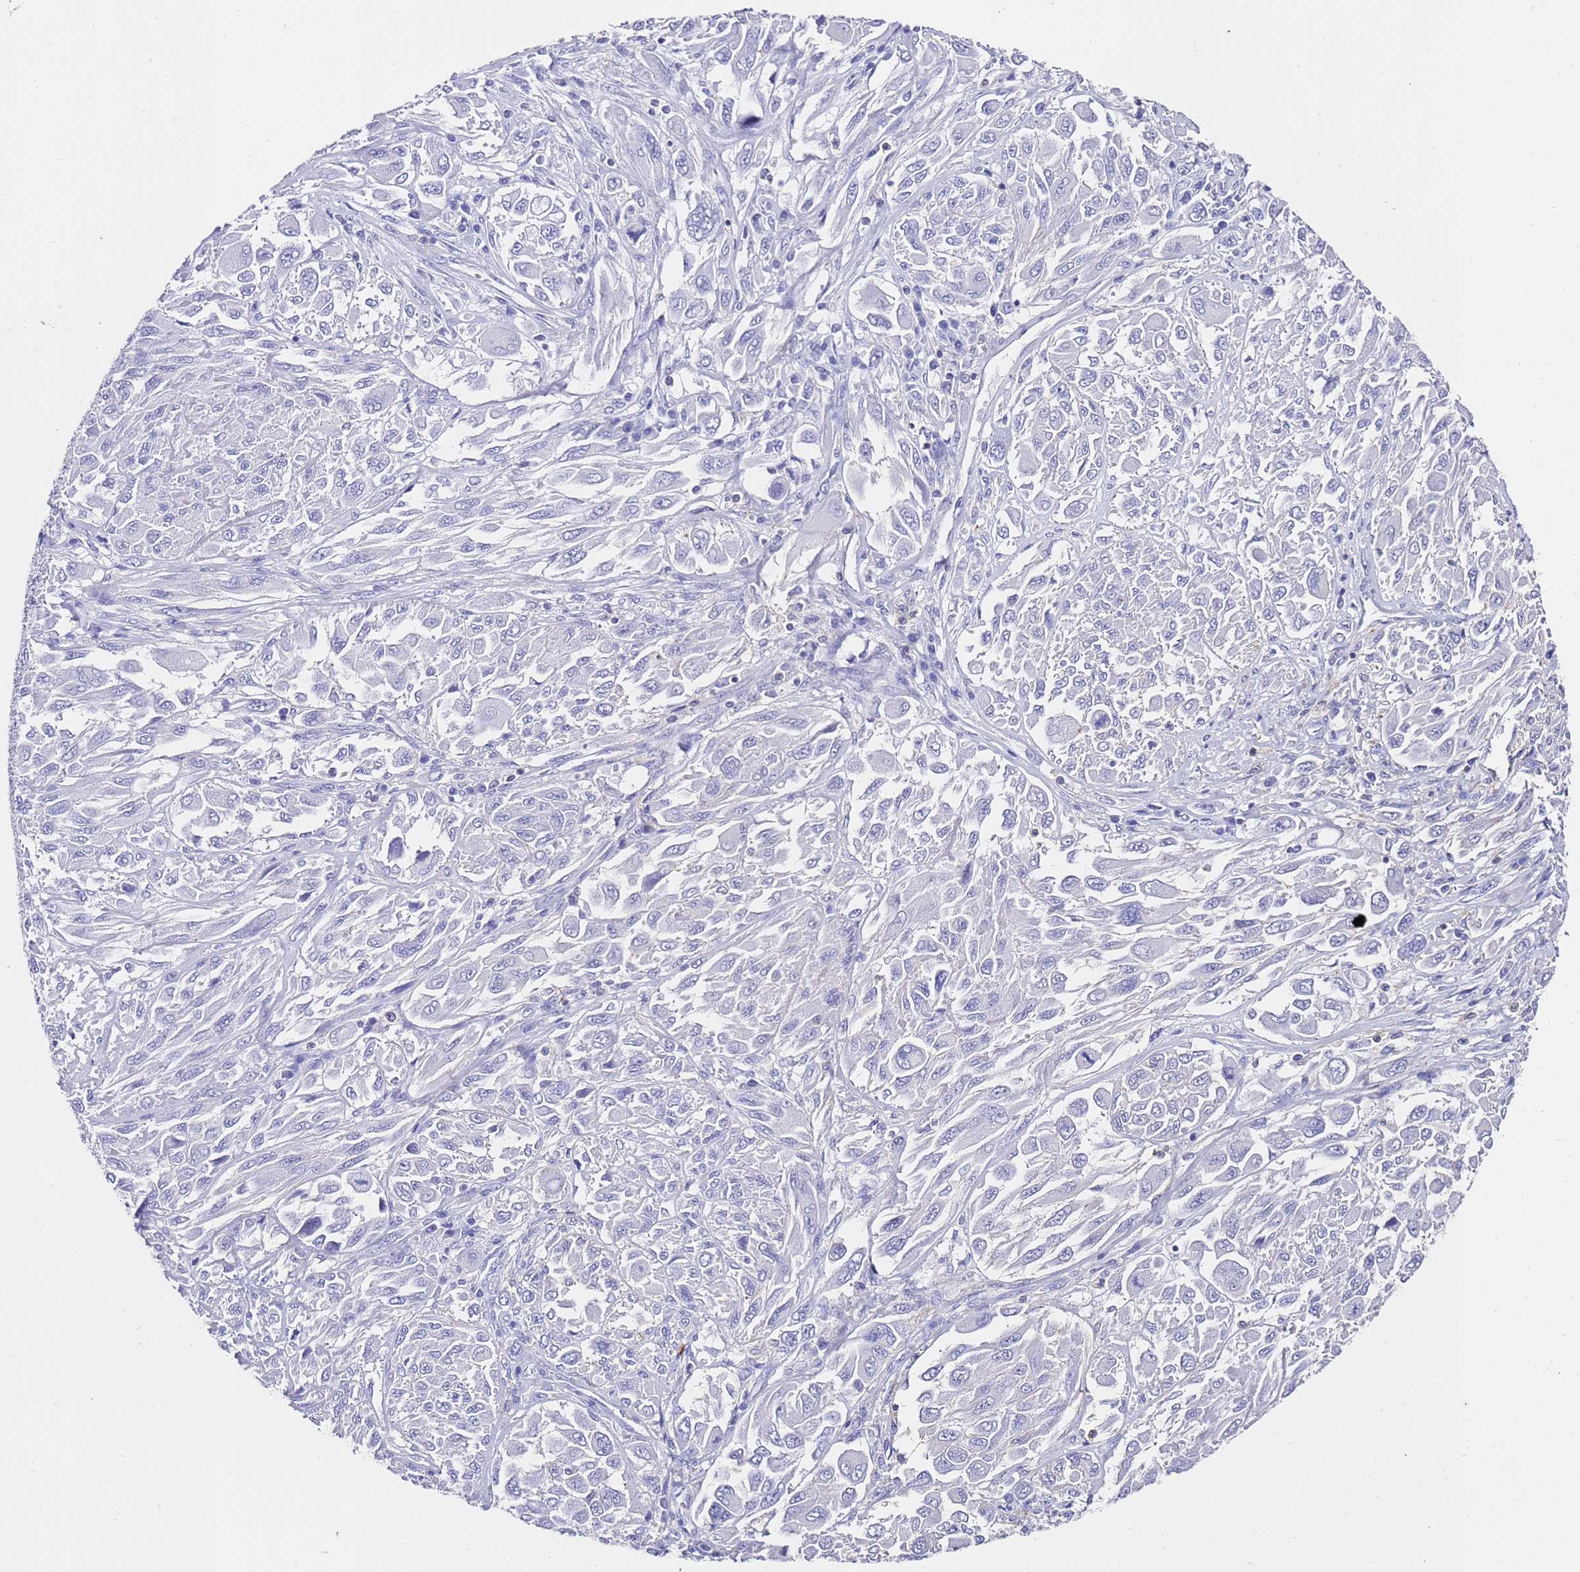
{"staining": {"intensity": "negative", "quantity": "none", "location": "none"}, "tissue": "melanoma", "cell_type": "Tumor cells", "image_type": "cancer", "snomed": [{"axis": "morphology", "description": "Malignant melanoma, NOS"}, {"axis": "topography", "description": "Skin"}], "caption": "A high-resolution photomicrograph shows IHC staining of melanoma, which reveals no significant expression in tumor cells.", "gene": "ZNF671", "patient": {"sex": "female", "age": 91}}